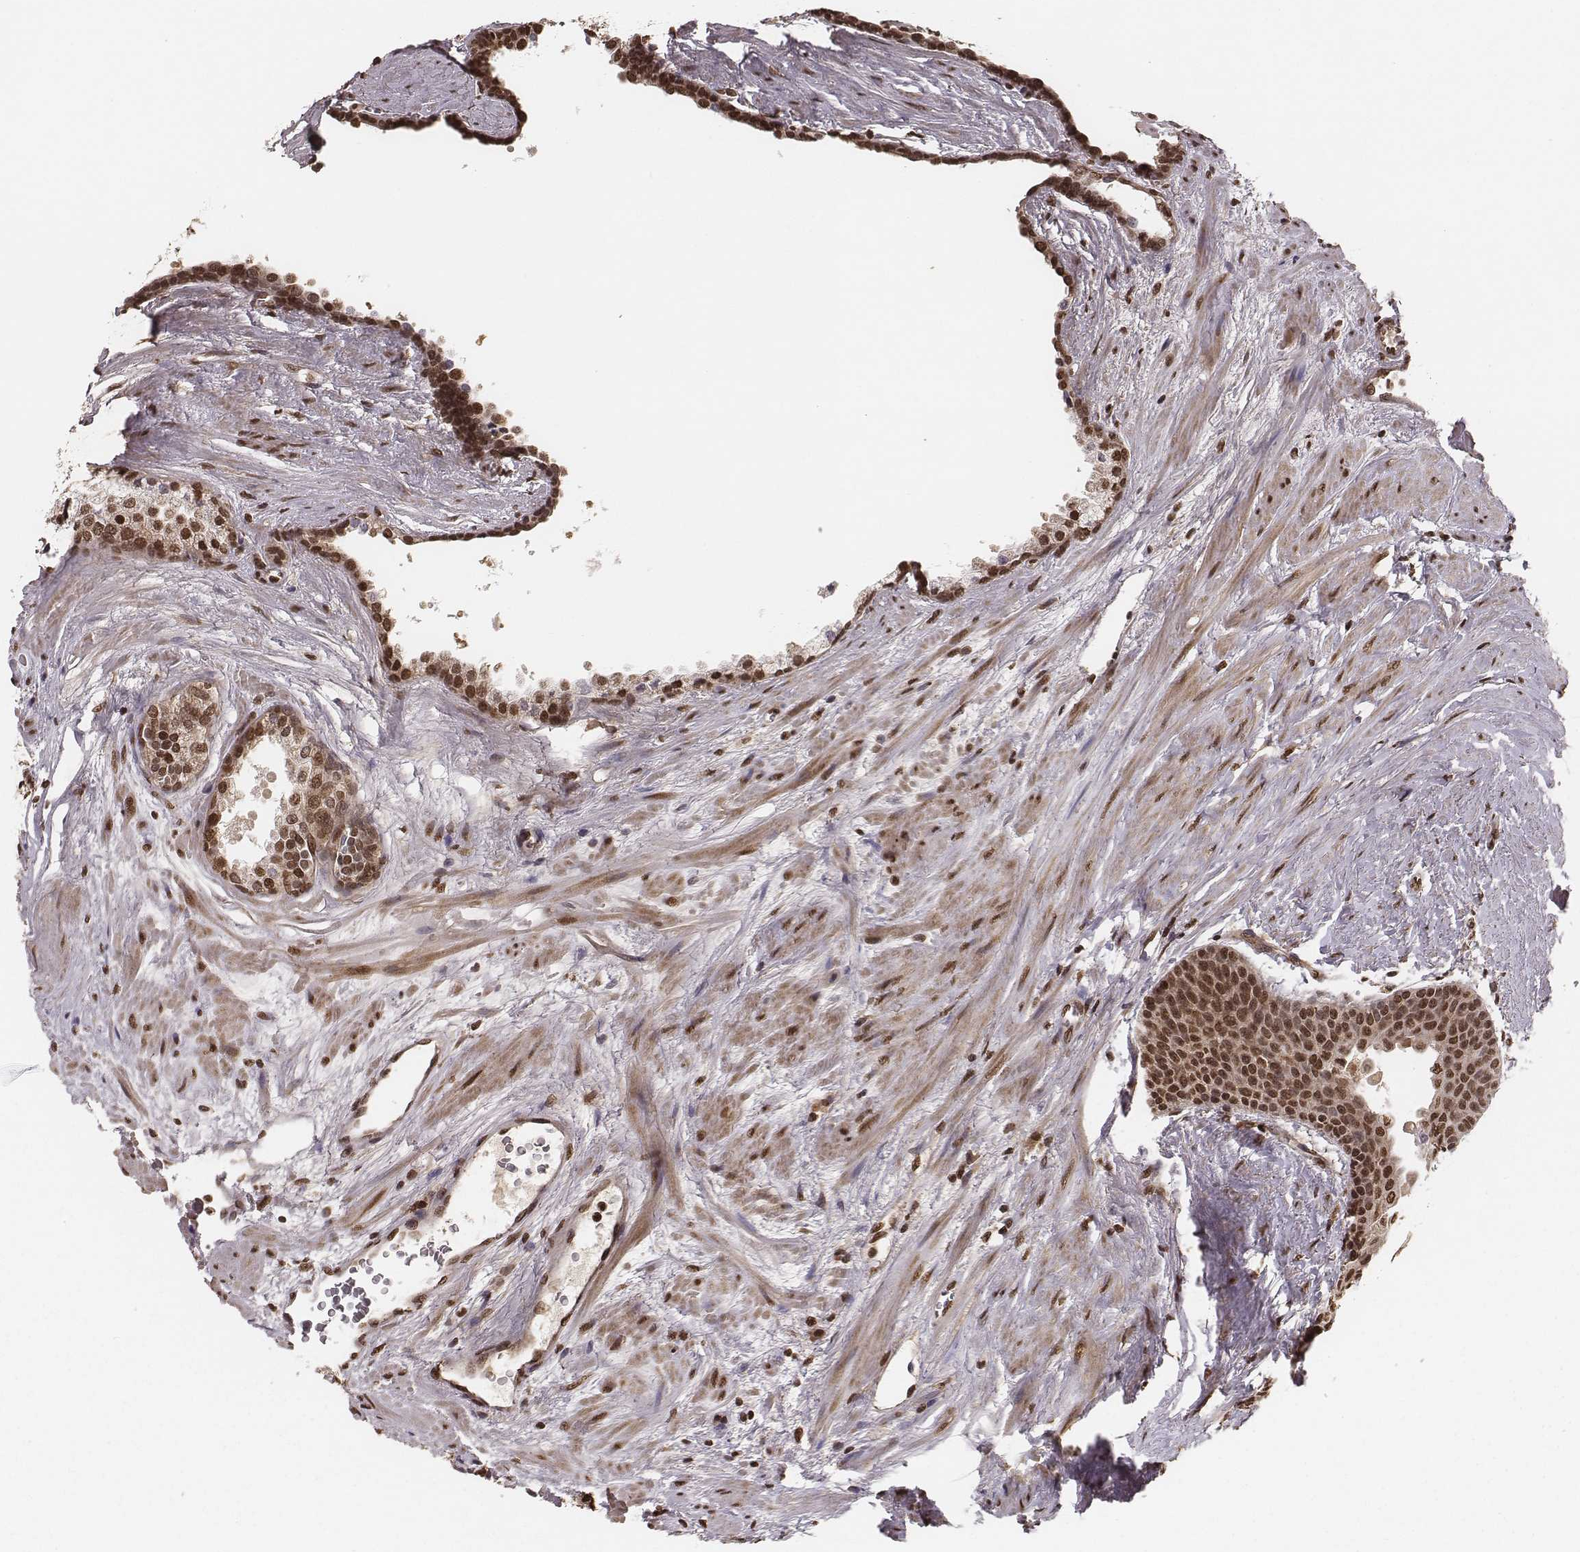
{"staining": {"intensity": "moderate", "quantity": ">75%", "location": "cytoplasmic/membranous,nuclear"}, "tissue": "prostate cancer", "cell_type": "Tumor cells", "image_type": "cancer", "snomed": [{"axis": "morphology", "description": "Adenocarcinoma, Low grade"}, {"axis": "topography", "description": "Prostate"}], "caption": "Tumor cells display medium levels of moderate cytoplasmic/membranous and nuclear expression in approximately >75% of cells in prostate cancer (adenocarcinoma (low-grade)).", "gene": "NFX1", "patient": {"sex": "male", "age": 56}}